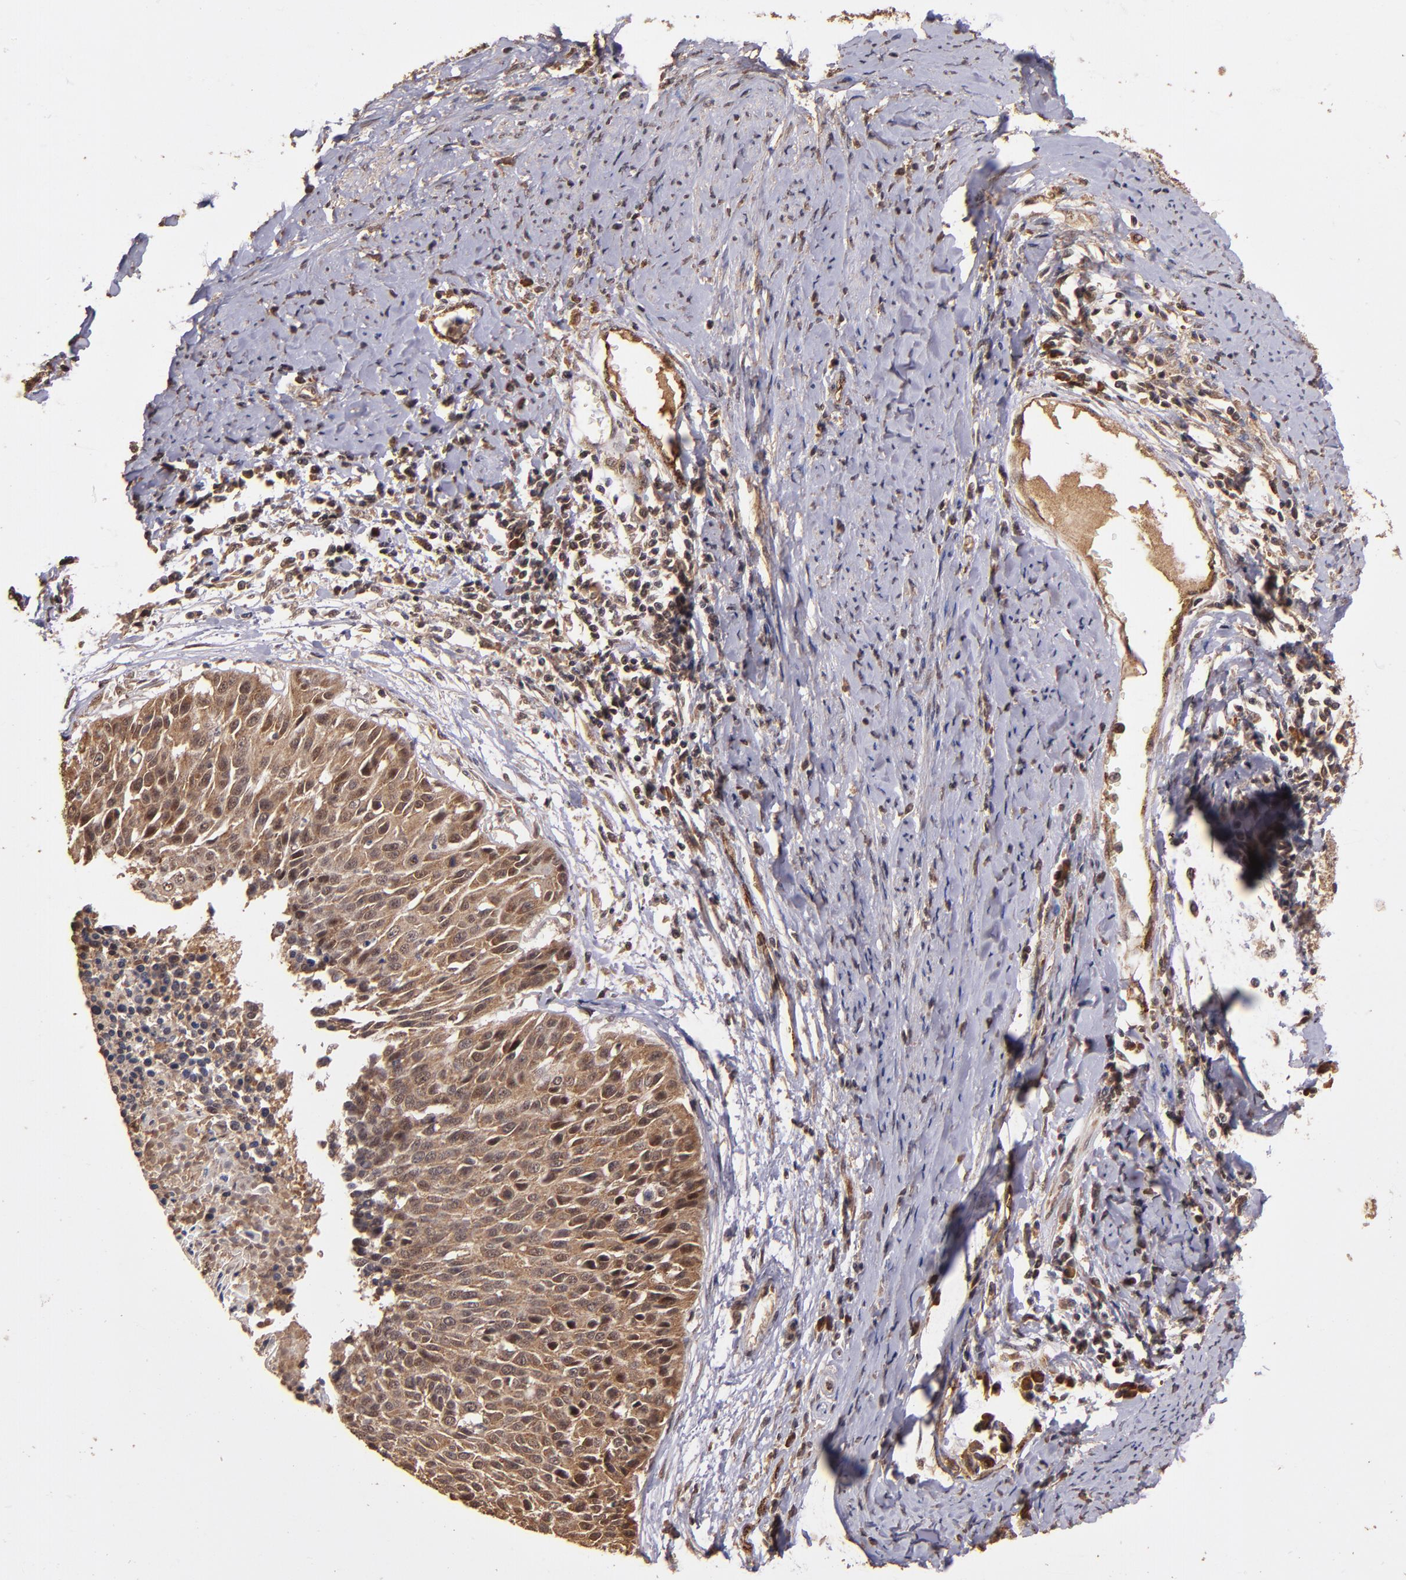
{"staining": {"intensity": "moderate", "quantity": ">75%", "location": "cytoplasmic/membranous"}, "tissue": "cervical cancer", "cell_type": "Tumor cells", "image_type": "cancer", "snomed": [{"axis": "morphology", "description": "Squamous cell carcinoma, NOS"}, {"axis": "topography", "description": "Cervix"}], "caption": "The photomicrograph reveals staining of cervical cancer (squamous cell carcinoma), revealing moderate cytoplasmic/membranous protein staining (brown color) within tumor cells.", "gene": "RIOK3", "patient": {"sex": "female", "age": 64}}